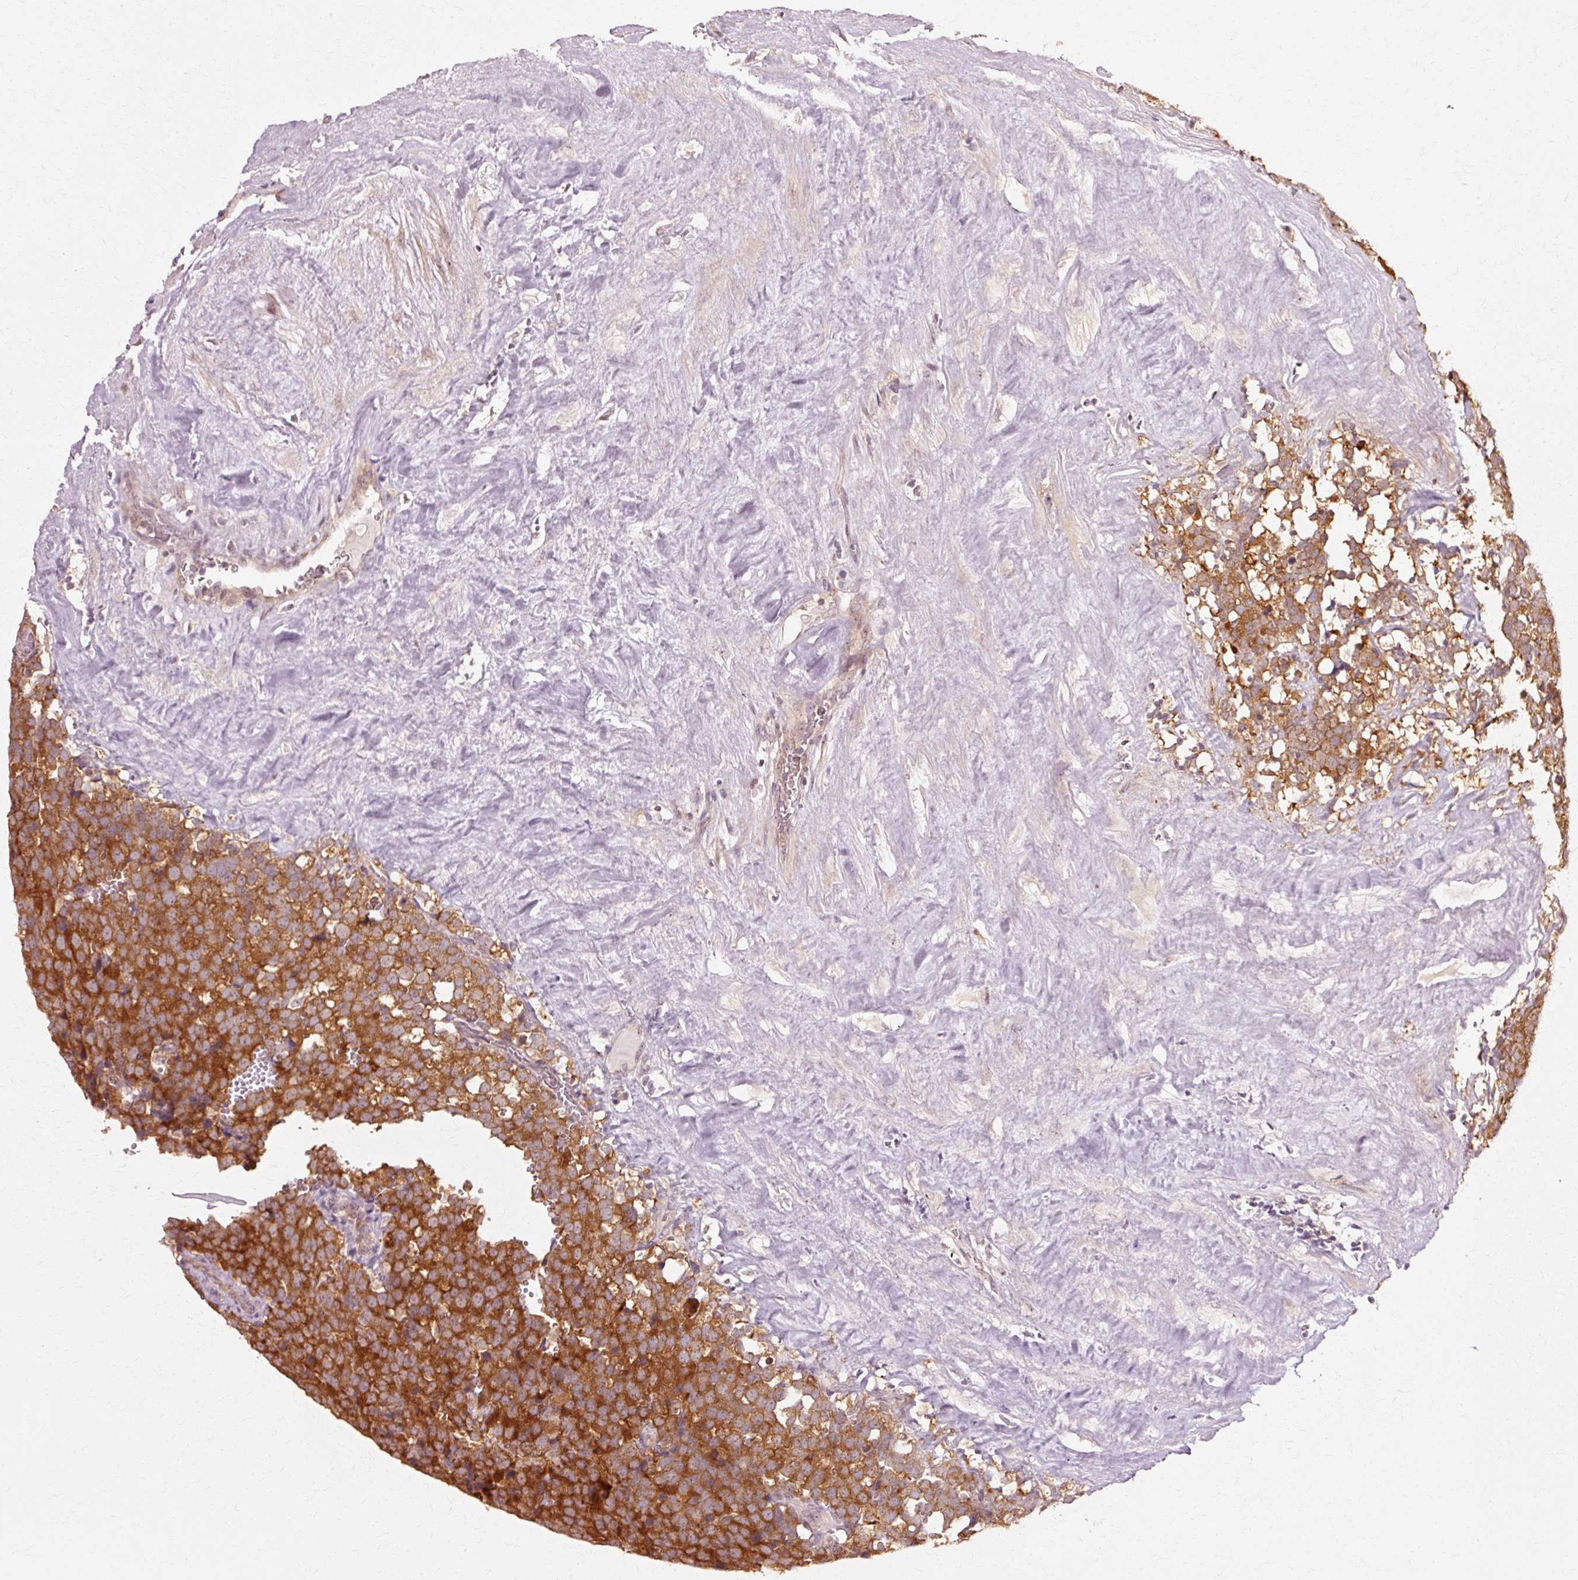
{"staining": {"intensity": "strong", "quantity": ">75%", "location": "cytoplasmic/membranous"}, "tissue": "testis cancer", "cell_type": "Tumor cells", "image_type": "cancer", "snomed": [{"axis": "morphology", "description": "Seminoma, NOS"}, {"axis": "topography", "description": "Testis"}], "caption": "A histopathology image of human testis seminoma stained for a protein displays strong cytoplasmic/membranous brown staining in tumor cells.", "gene": "RGPD5", "patient": {"sex": "male", "age": 71}}